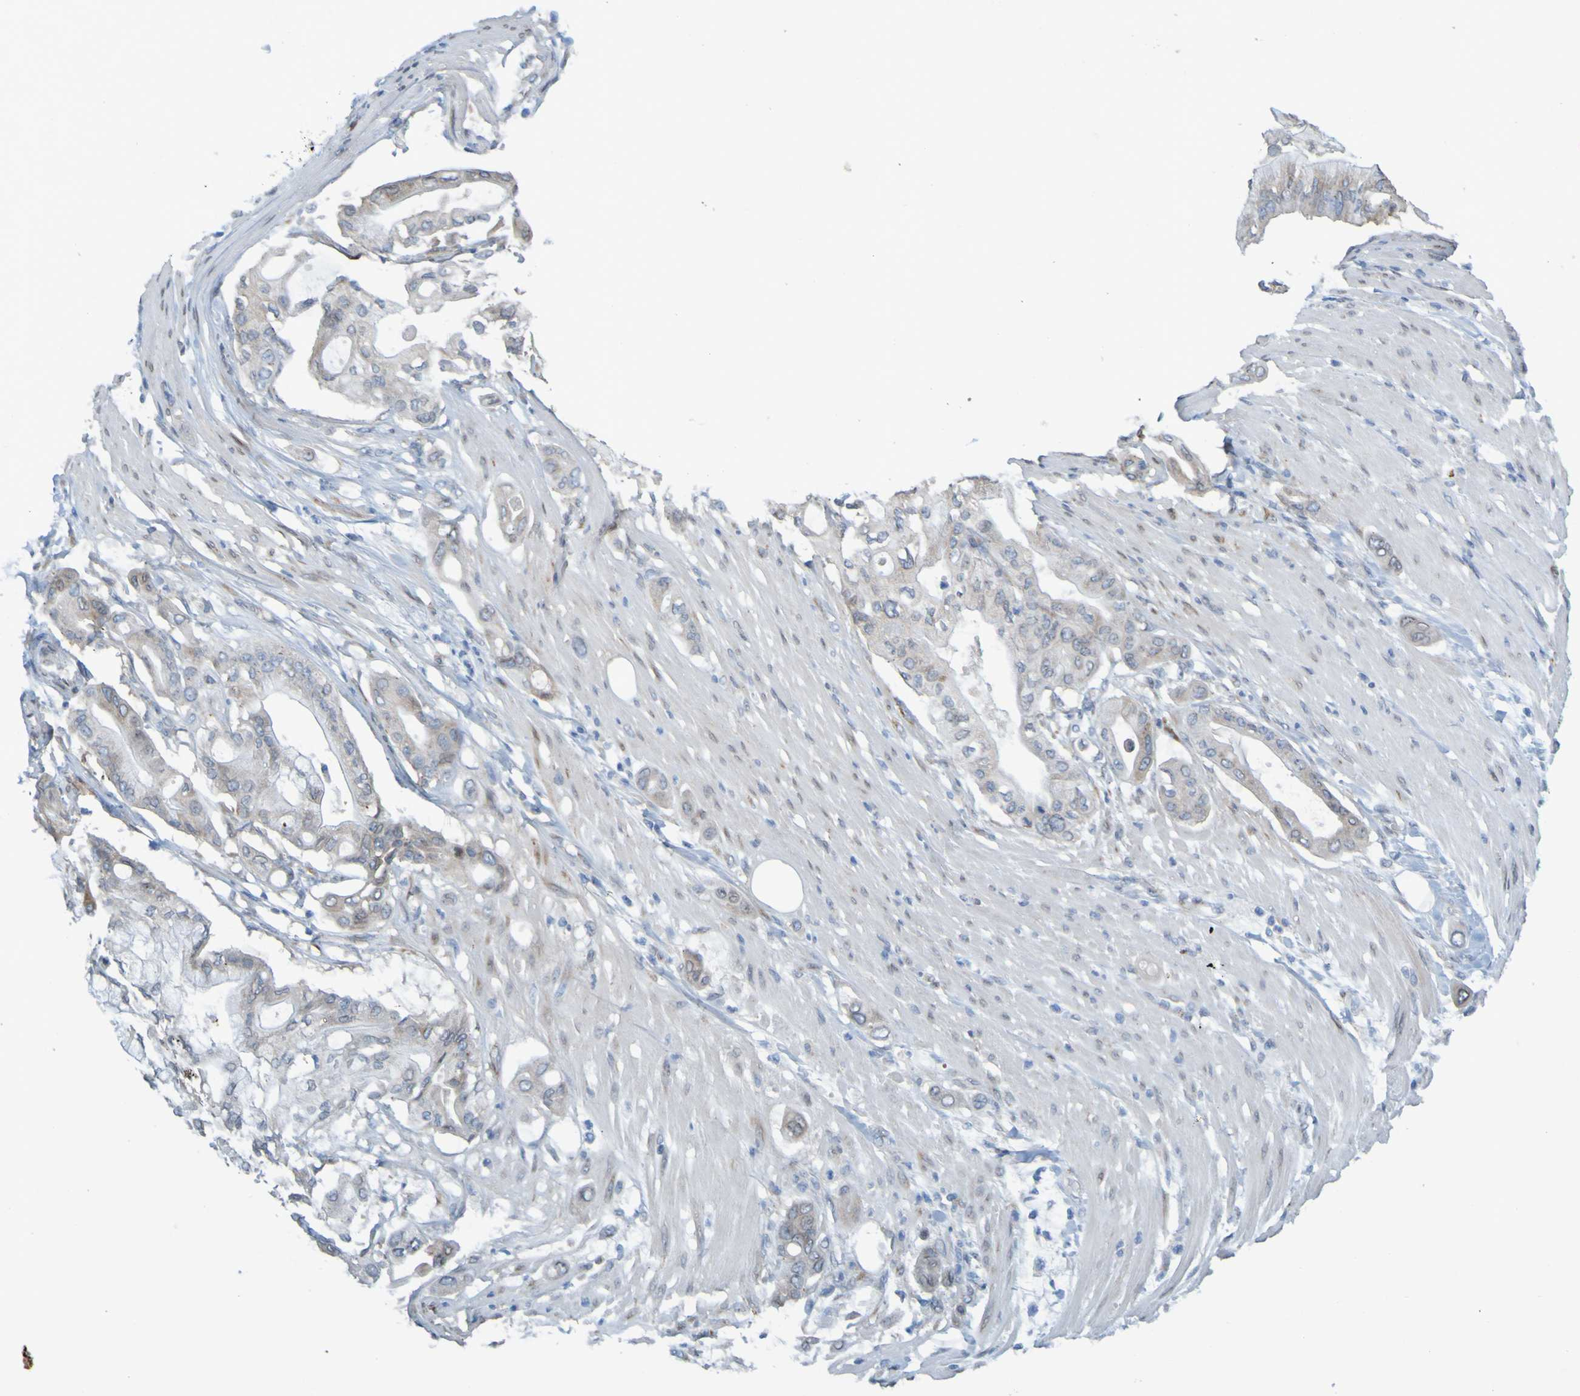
{"staining": {"intensity": "weak", "quantity": "<25%", "location": "cytoplasmic/membranous"}, "tissue": "pancreatic cancer", "cell_type": "Tumor cells", "image_type": "cancer", "snomed": [{"axis": "morphology", "description": "Adenocarcinoma, NOS"}, {"axis": "morphology", "description": "Adenocarcinoma, metastatic, NOS"}, {"axis": "topography", "description": "Lymph node"}, {"axis": "topography", "description": "Pancreas"}, {"axis": "topography", "description": "Duodenum"}], "caption": "Immunohistochemical staining of pancreatic cancer shows no significant positivity in tumor cells.", "gene": "MAG", "patient": {"sex": "female", "age": 64}}